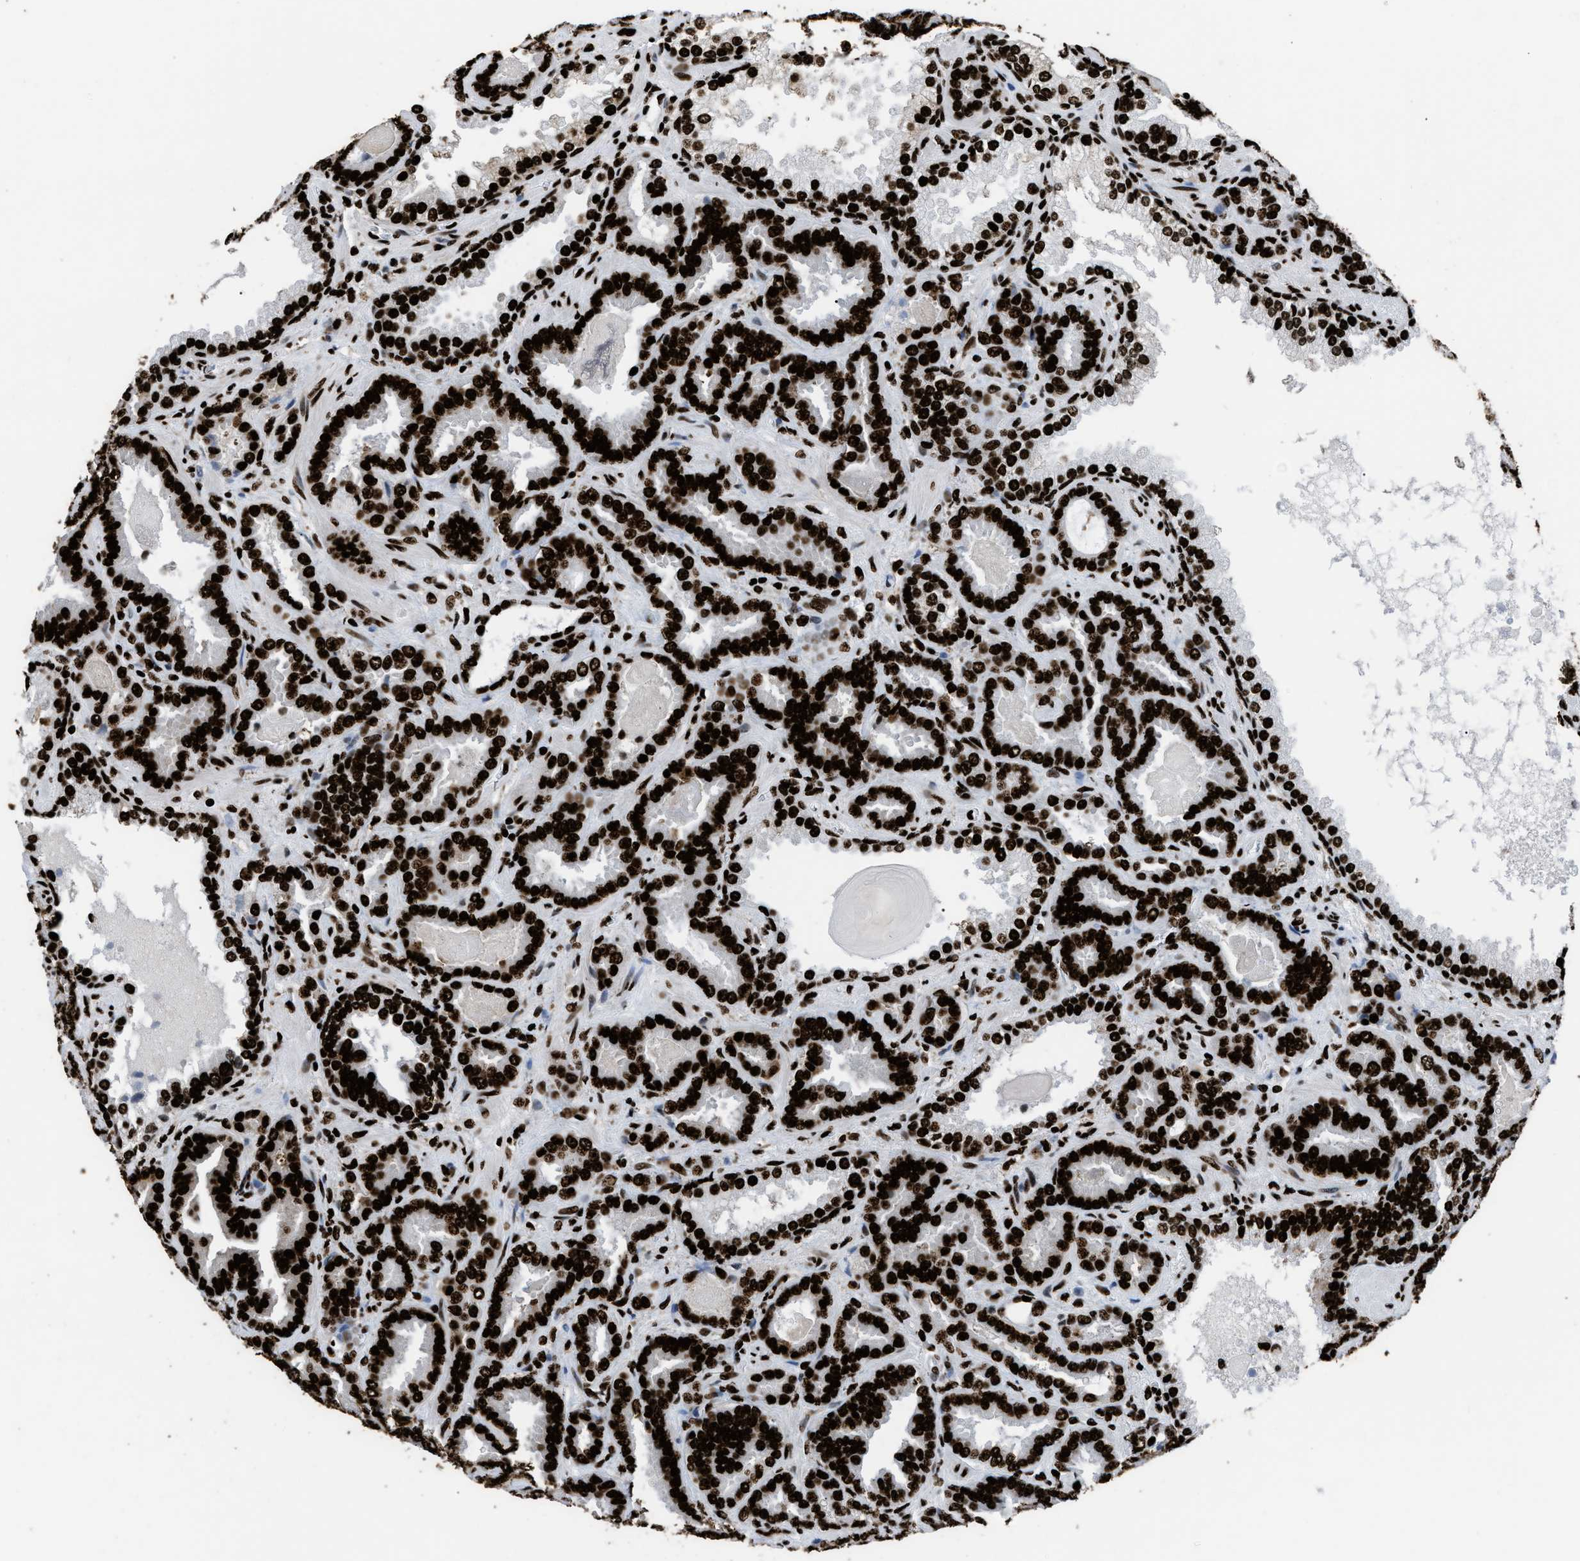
{"staining": {"intensity": "strong", "quantity": ">75%", "location": "nuclear"}, "tissue": "prostate cancer", "cell_type": "Tumor cells", "image_type": "cancer", "snomed": [{"axis": "morphology", "description": "Adenocarcinoma, Low grade"}, {"axis": "topography", "description": "Prostate"}], "caption": "Prostate cancer stained with a protein marker reveals strong staining in tumor cells.", "gene": "HNRNPM", "patient": {"sex": "male", "age": 60}}